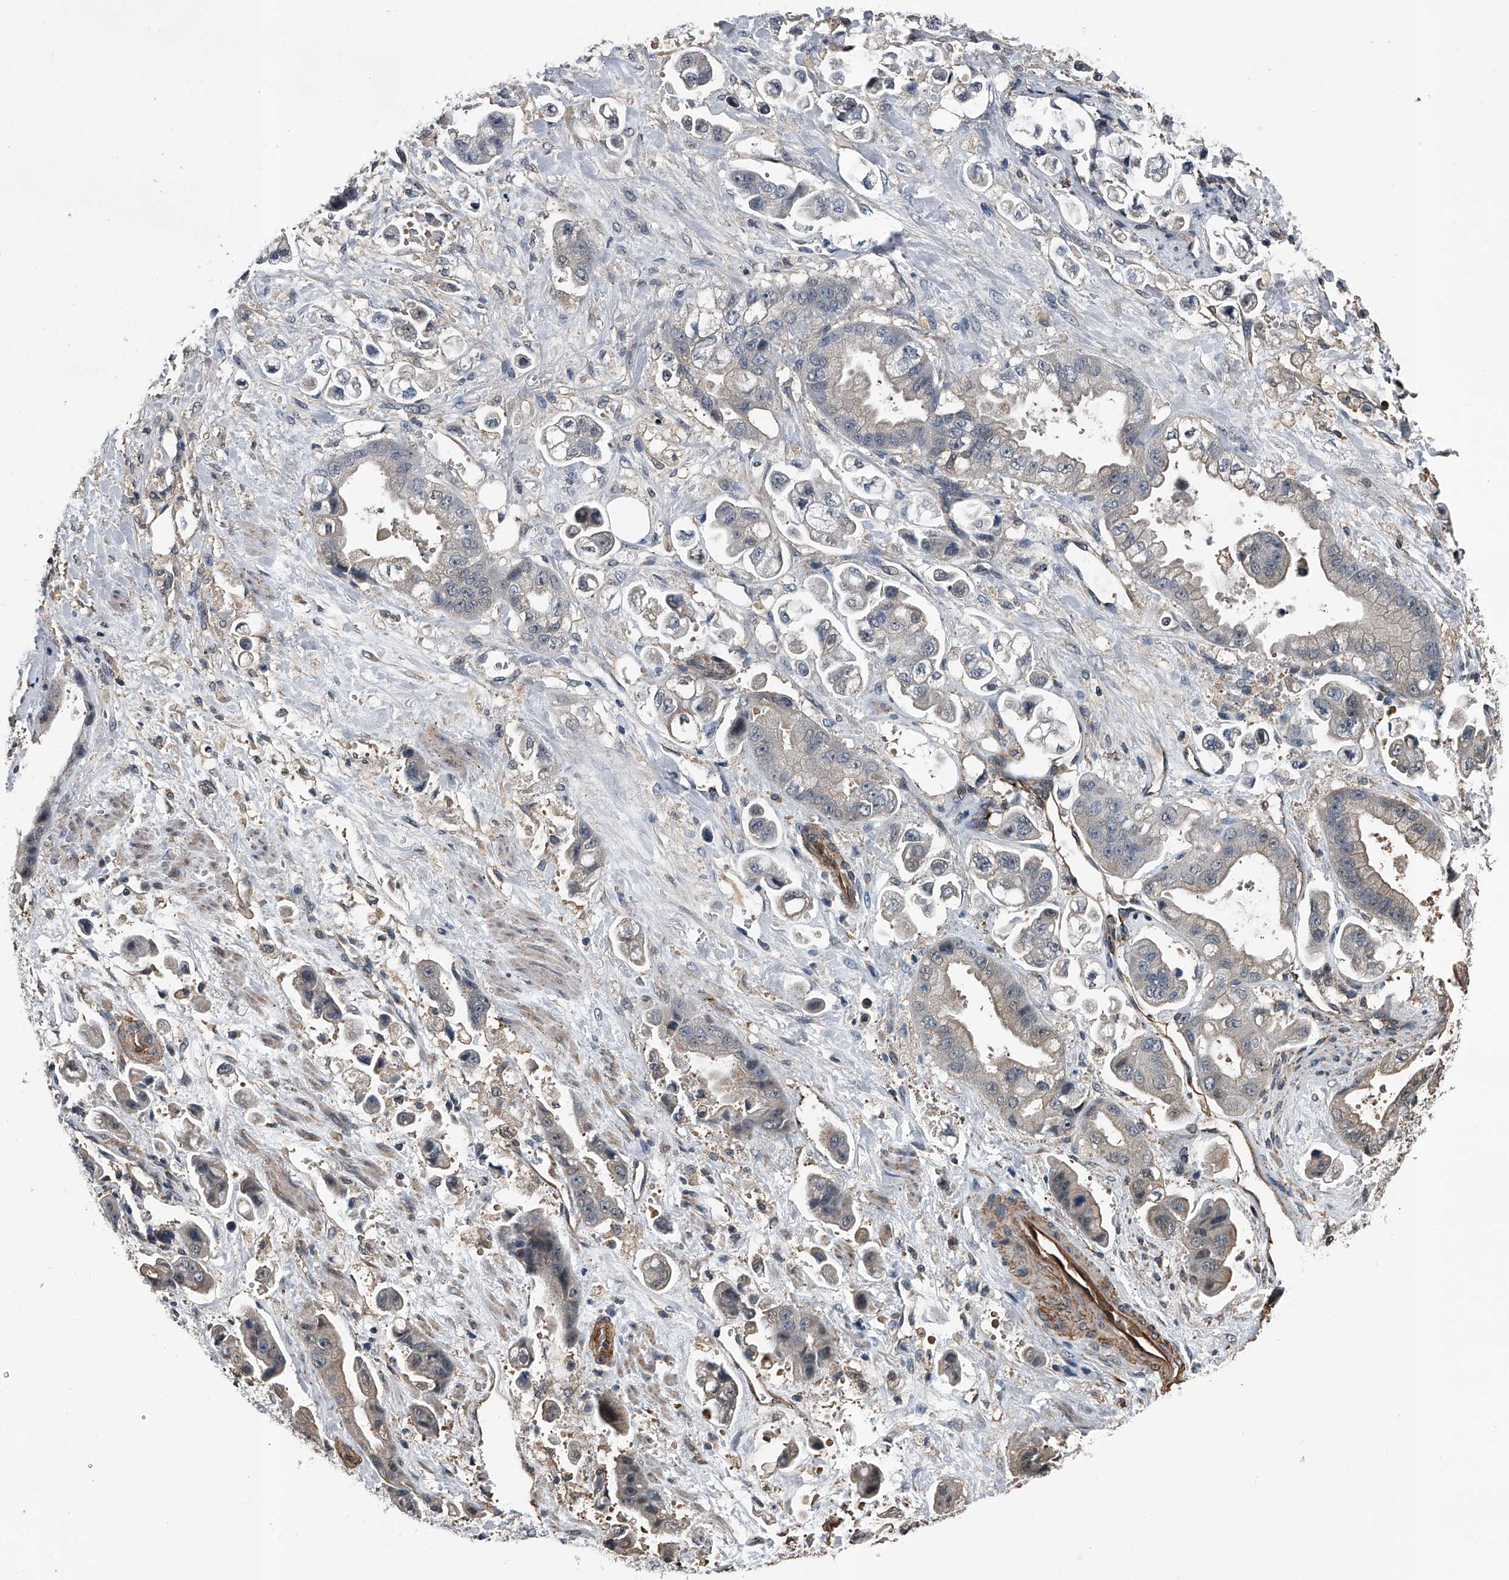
{"staining": {"intensity": "weak", "quantity": "<25%", "location": "cytoplasmic/membranous"}, "tissue": "stomach cancer", "cell_type": "Tumor cells", "image_type": "cancer", "snomed": [{"axis": "morphology", "description": "Adenocarcinoma, NOS"}, {"axis": "topography", "description": "Stomach"}], "caption": "Tumor cells show no significant protein staining in stomach adenocarcinoma.", "gene": "LDLRAD2", "patient": {"sex": "male", "age": 62}}